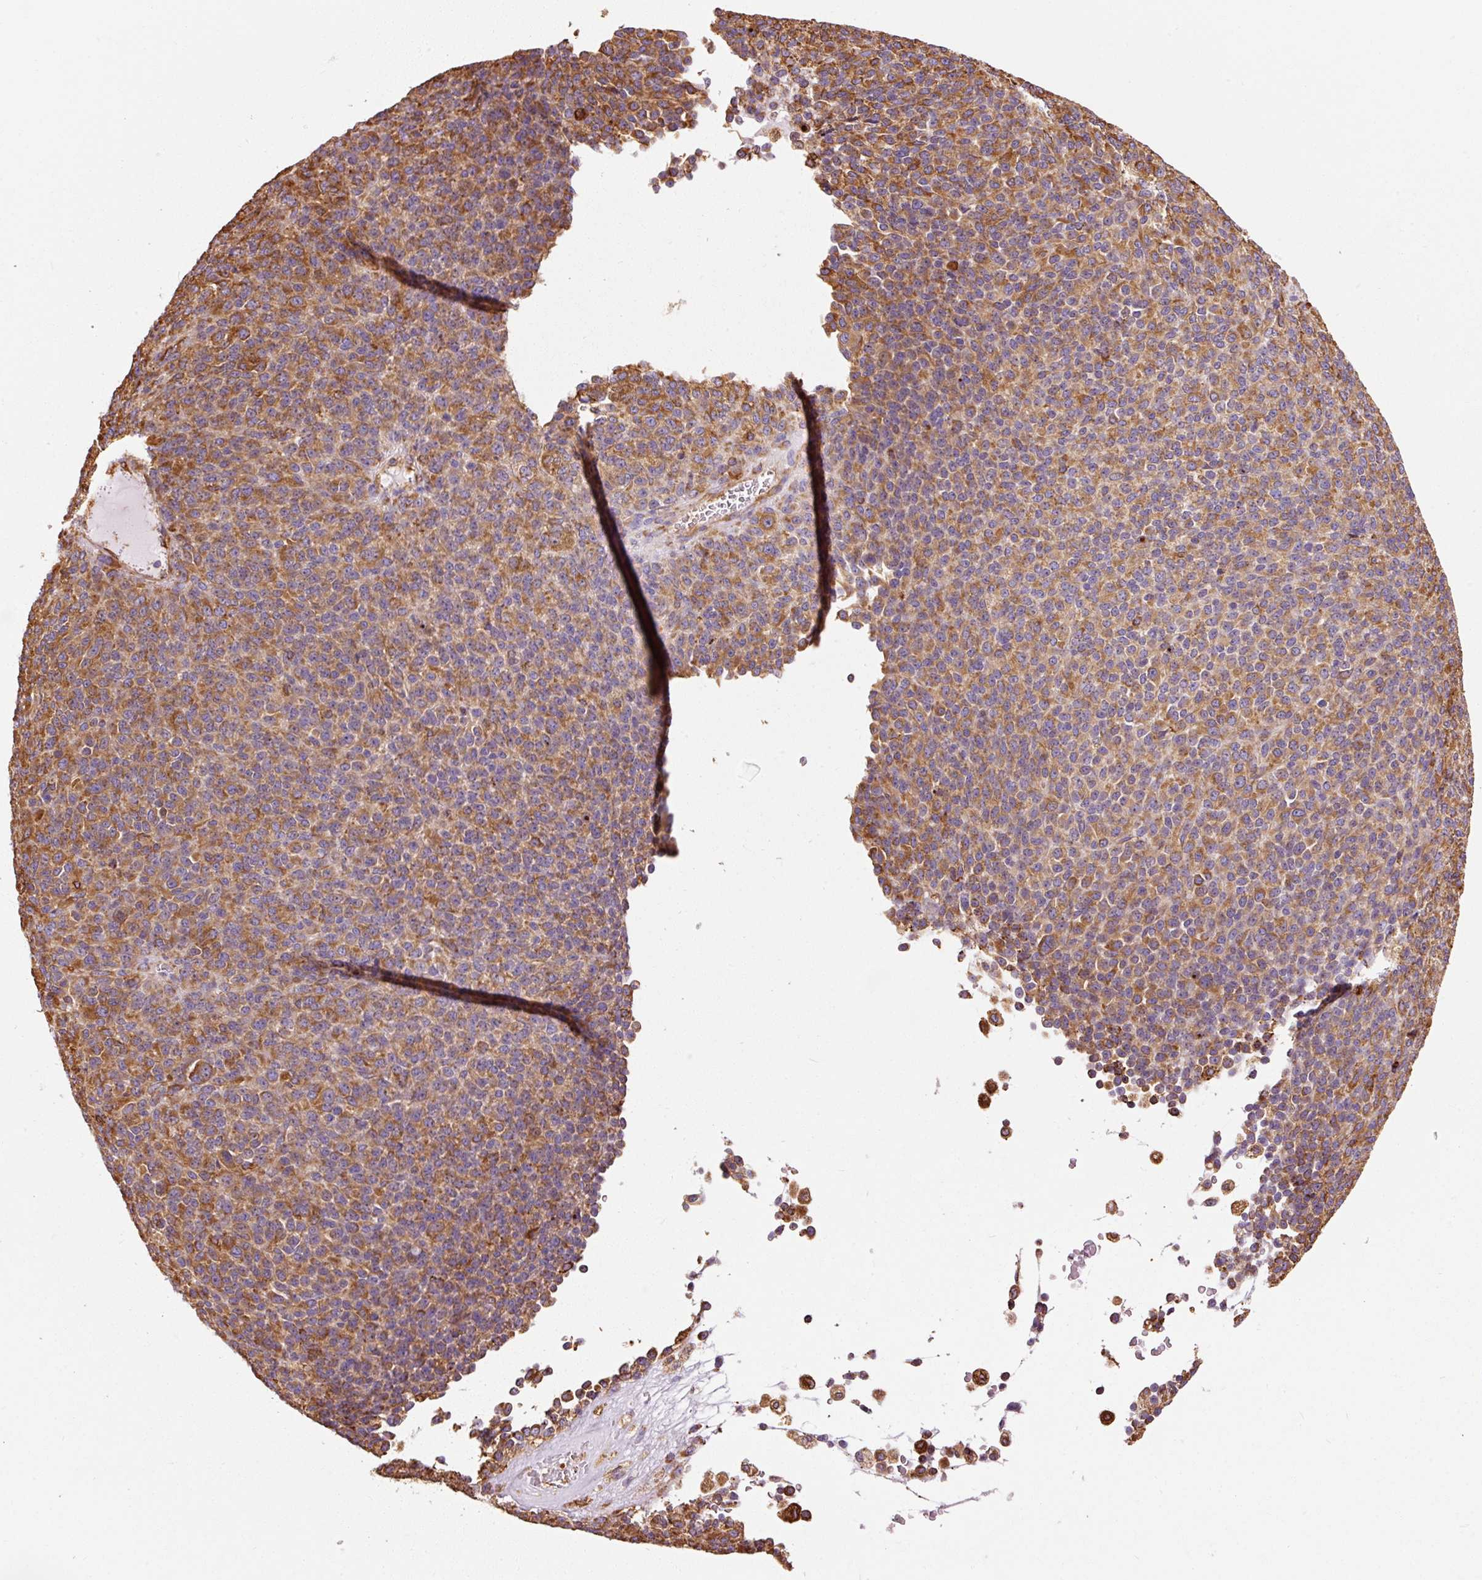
{"staining": {"intensity": "moderate", "quantity": ">75%", "location": "cytoplasmic/membranous"}, "tissue": "melanoma", "cell_type": "Tumor cells", "image_type": "cancer", "snomed": [{"axis": "morphology", "description": "Malignant melanoma, Metastatic site"}, {"axis": "topography", "description": "Brain"}], "caption": "Brown immunohistochemical staining in human malignant melanoma (metastatic site) demonstrates moderate cytoplasmic/membranous expression in approximately >75% of tumor cells.", "gene": "KLC1", "patient": {"sex": "female", "age": 56}}